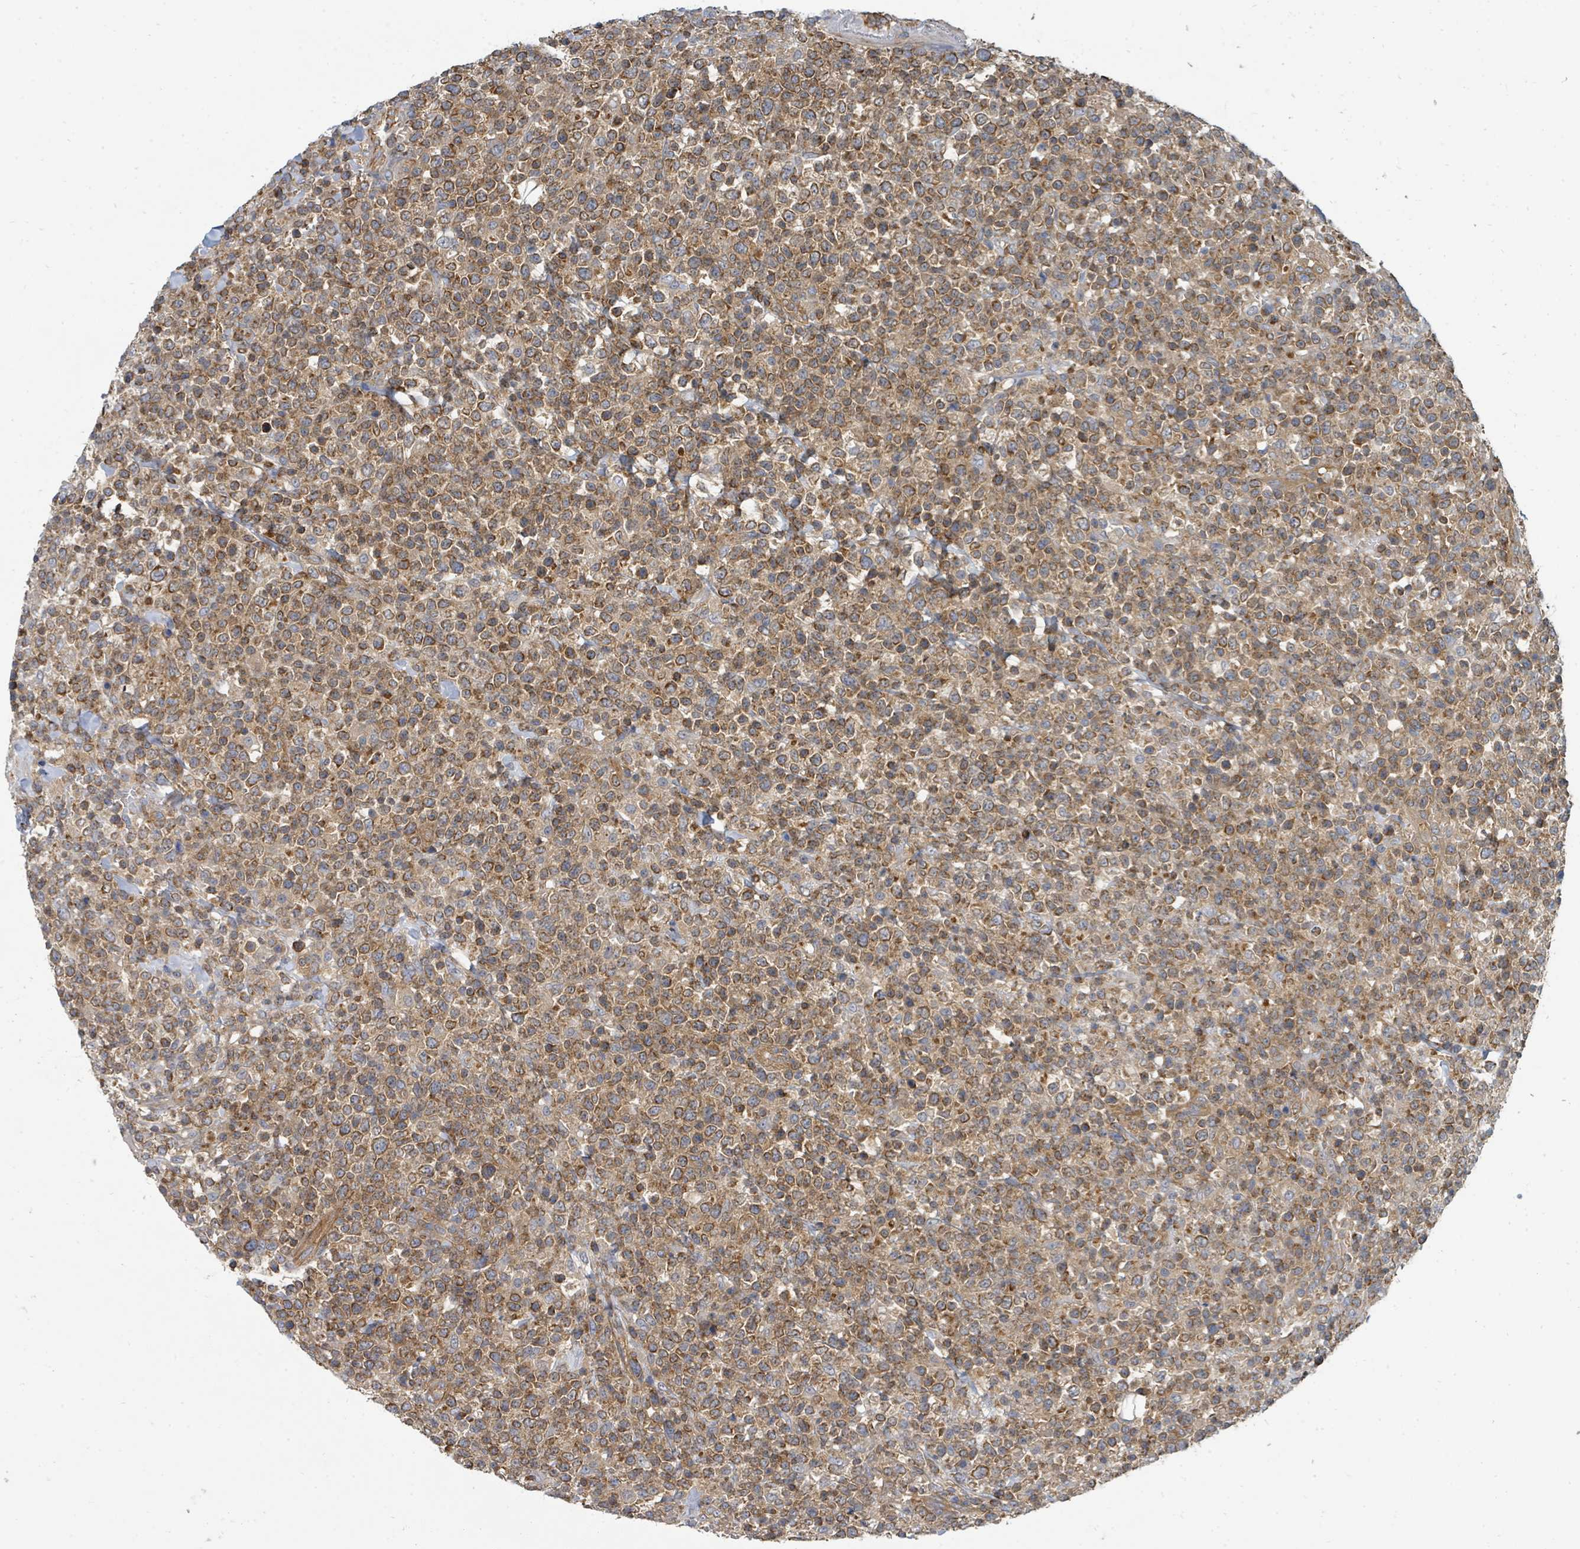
{"staining": {"intensity": "moderate", "quantity": ">75%", "location": "cytoplasmic/membranous"}, "tissue": "lymphoma", "cell_type": "Tumor cells", "image_type": "cancer", "snomed": [{"axis": "morphology", "description": "Malignant lymphoma, non-Hodgkin's type, High grade"}, {"axis": "topography", "description": "Colon"}], "caption": "A histopathology image showing moderate cytoplasmic/membranous positivity in approximately >75% of tumor cells in high-grade malignant lymphoma, non-Hodgkin's type, as visualized by brown immunohistochemical staining.", "gene": "BOLA2B", "patient": {"sex": "female", "age": 53}}